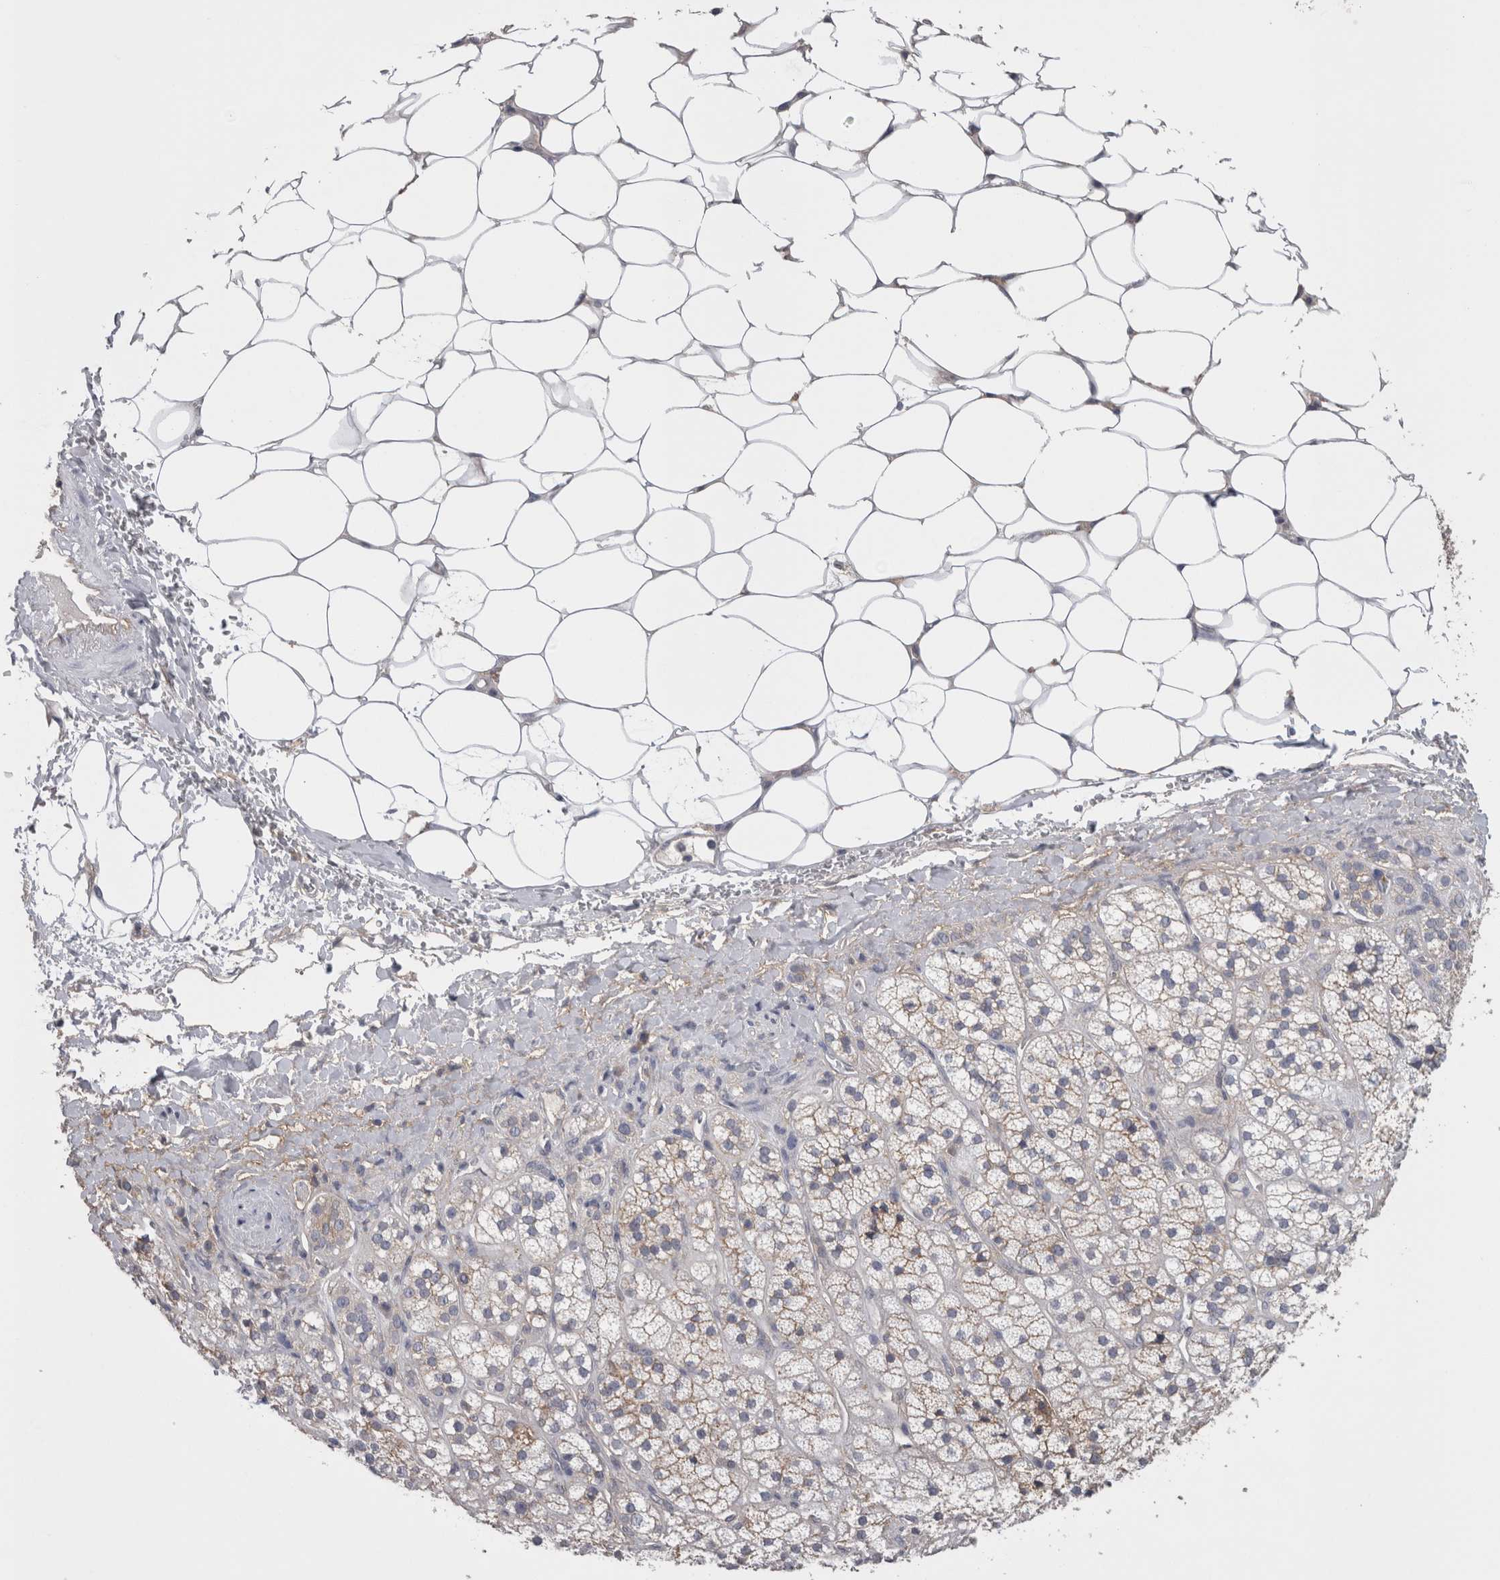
{"staining": {"intensity": "moderate", "quantity": "25%-75%", "location": "cytoplasmic/membranous"}, "tissue": "adrenal gland", "cell_type": "Glandular cells", "image_type": "normal", "snomed": [{"axis": "morphology", "description": "Normal tissue, NOS"}, {"axis": "topography", "description": "Adrenal gland"}], "caption": "Brown immunohistochemical staining in benign adrenal gland demonstrates moderate cytoplasmic/membranous staining in approximately 25%-75% of glandular cells. (Stains: DAB in brown, nuclei in blue, Microscopy: brightfield microscopy at high magnification).", "gene": "NECTIN2", "patient": {"sex": "male", "age": 56}}